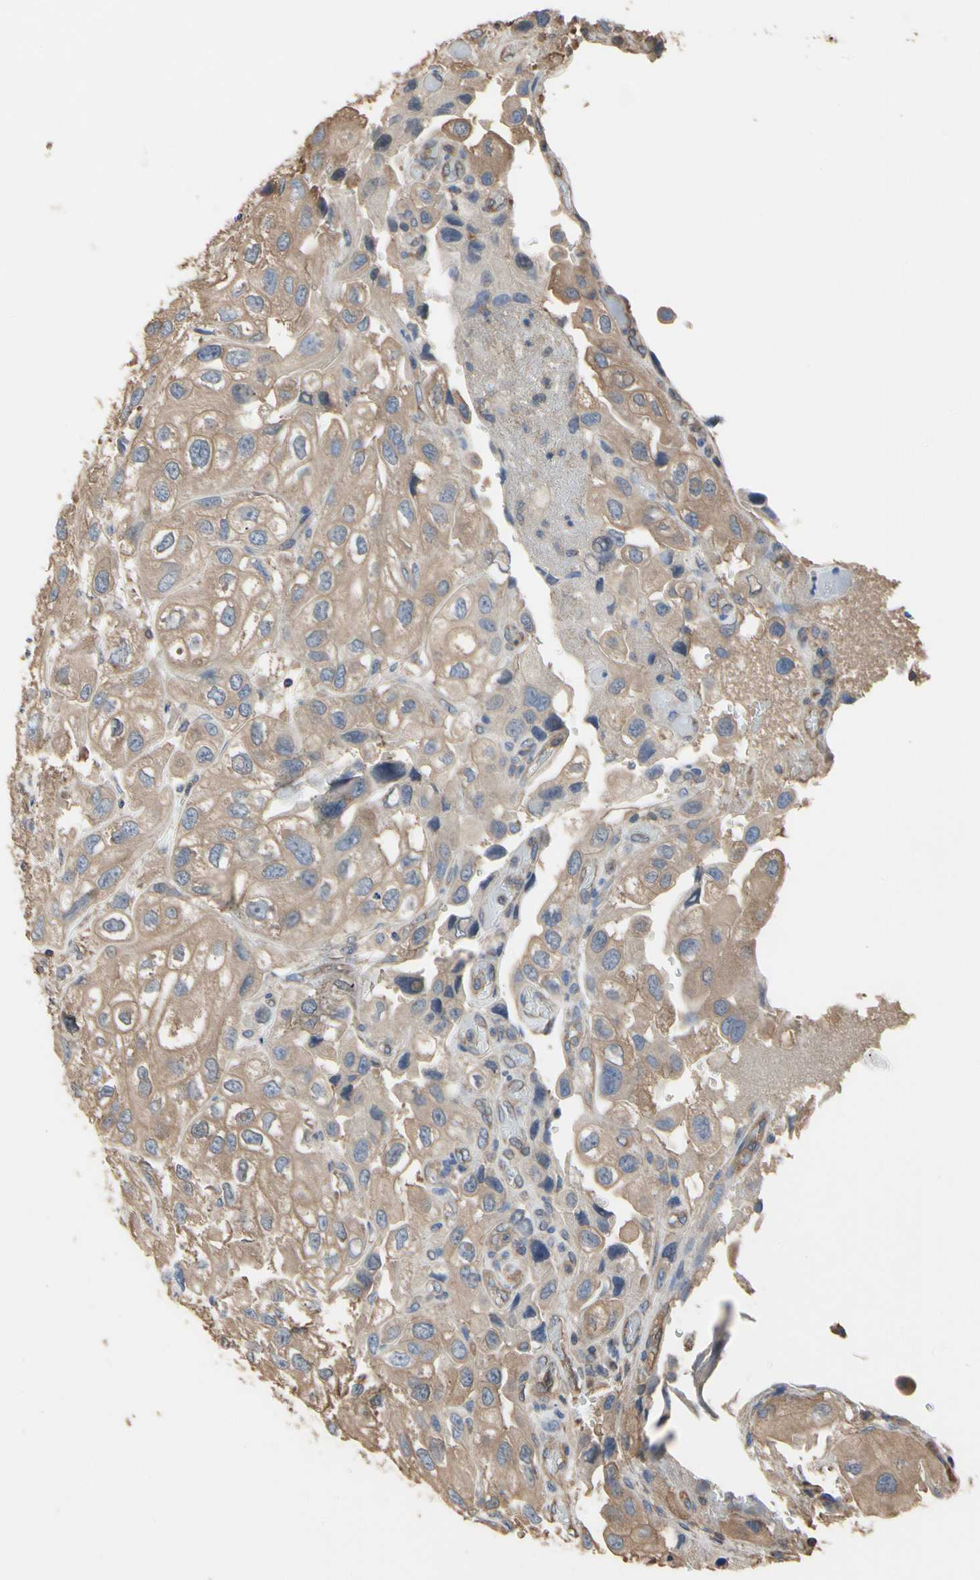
{"staining": {"intensity": "moderate", "quantity": ">75%", "location": "cytoplasmic/membranous"}, "tissue": "urothelial cancer", "cell_type": "Tumor cells", "image_type": "cancer", "snomed": [{"axis": "morphology", "description": "Urothelial carcinoma, High grade"}, {"axis": "topography", "description": "Urinary bladder"}], "caption": "Immunohistochemistry (IHC) image of neoplastic tissue: urothelial cancer stained using immunohistochemistry reveals medium levels of moderate protein expression localized specifically in the cytoplasmic/membranous of tumor cells, appearing as a cytoplasmic/membranous brown color.", "gene": "PDZK1", "patient": {"sex": "female", "age": 64}}